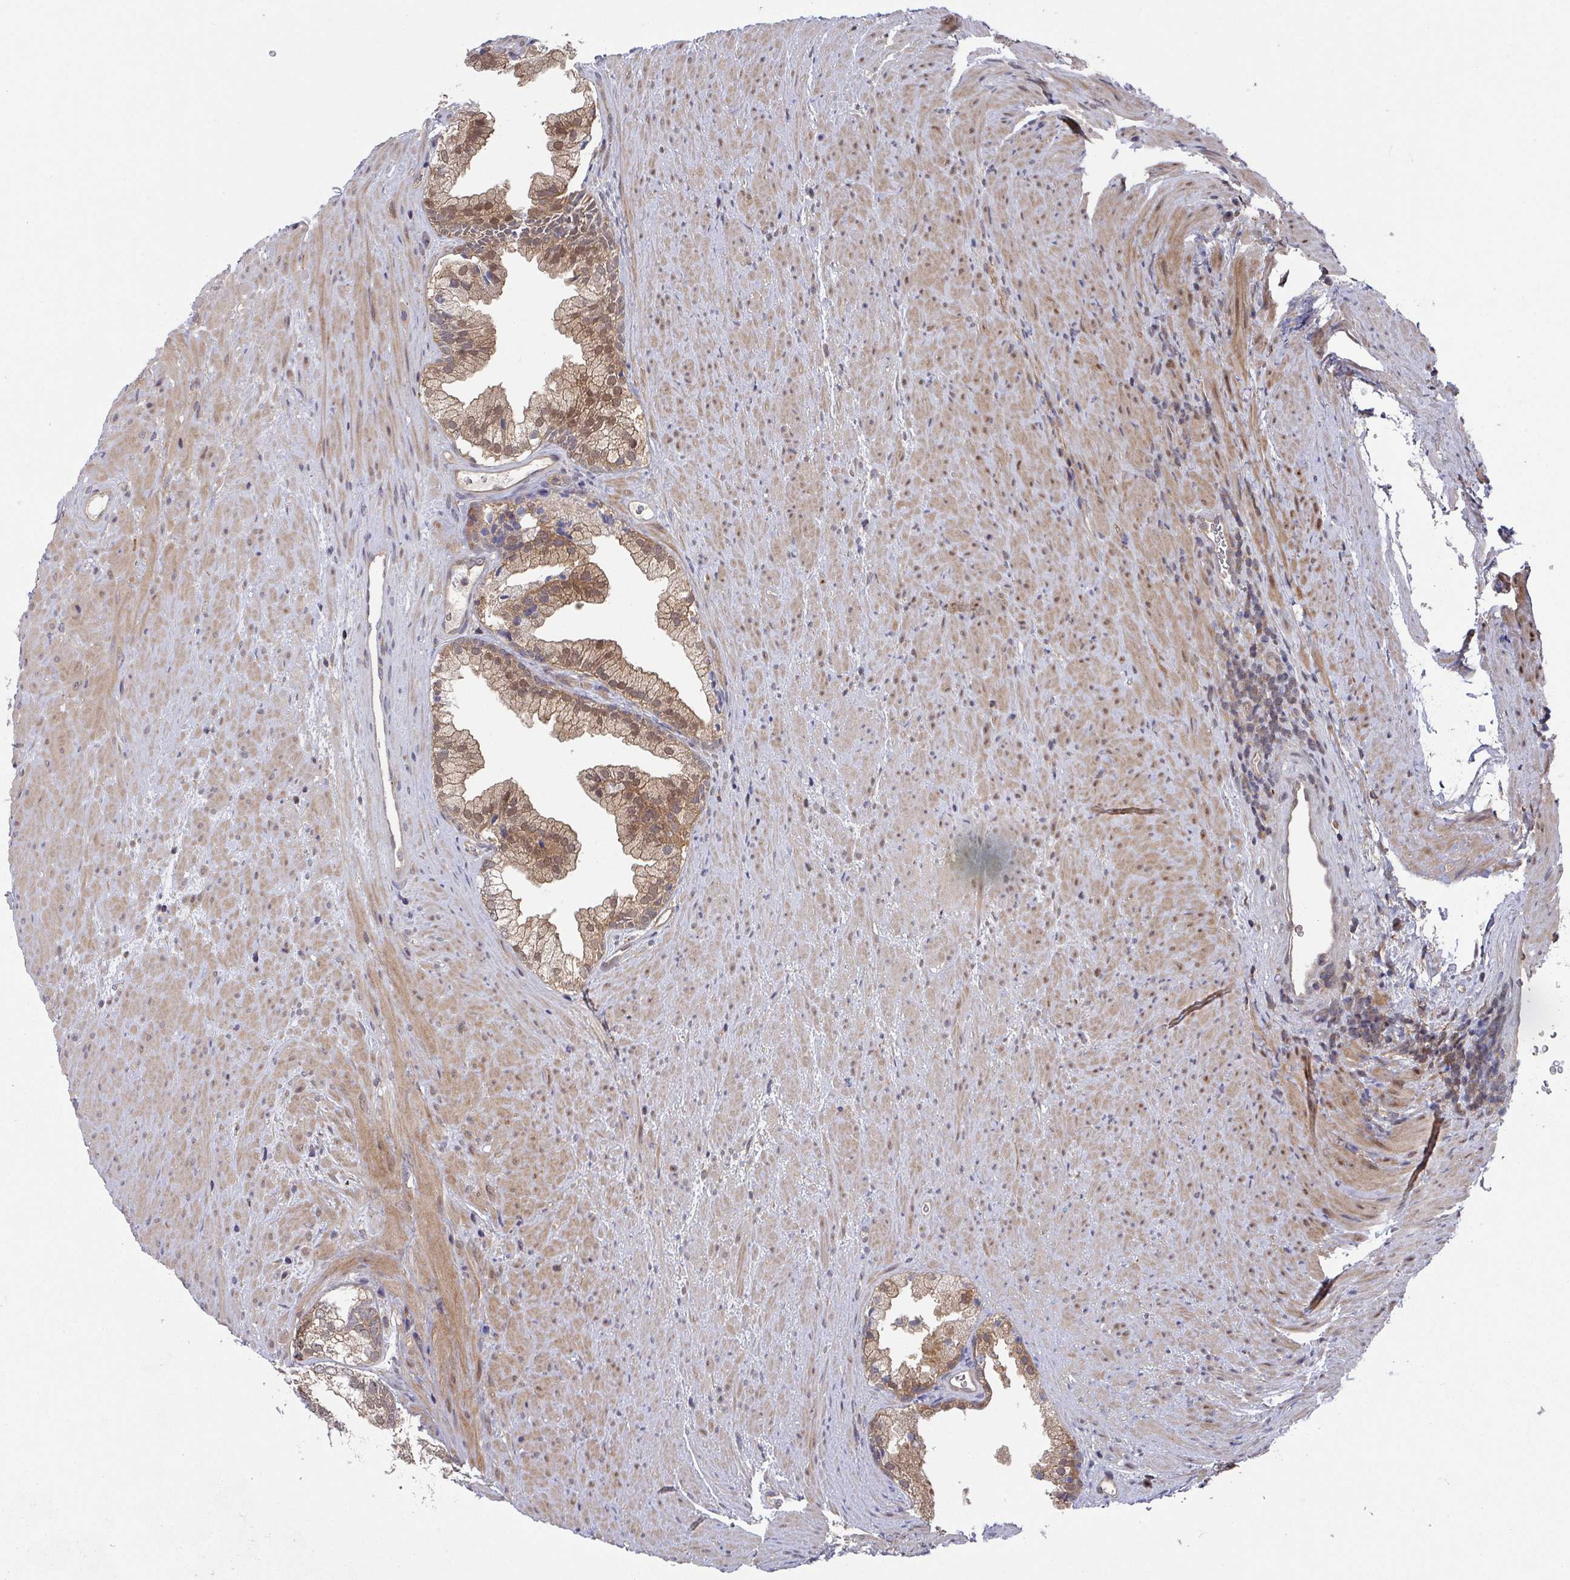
{"staining": {"intensity": "moderate", "quantity": "25%-75%", "location": "cytoplasmic/membranous,nuclear"}, "tissue": "prostate", "cell_type": "Glandular cells", "image_type": "normal", "snomed": [{"axis": "morphology", "description": "Normal tissue, NOS"}, {"axis": "topography", "description": "Prostate"}], "caption": "Immunohistochemistry (IHC) (DAB) staining of benign human prostate demonstrates moderate cytoplasmic/membranous,nuclear protein expression in about 25%-75% of glandular cells.", "gene": "GOLGA7B", "patient": {"sex": "male", "age": 76}}